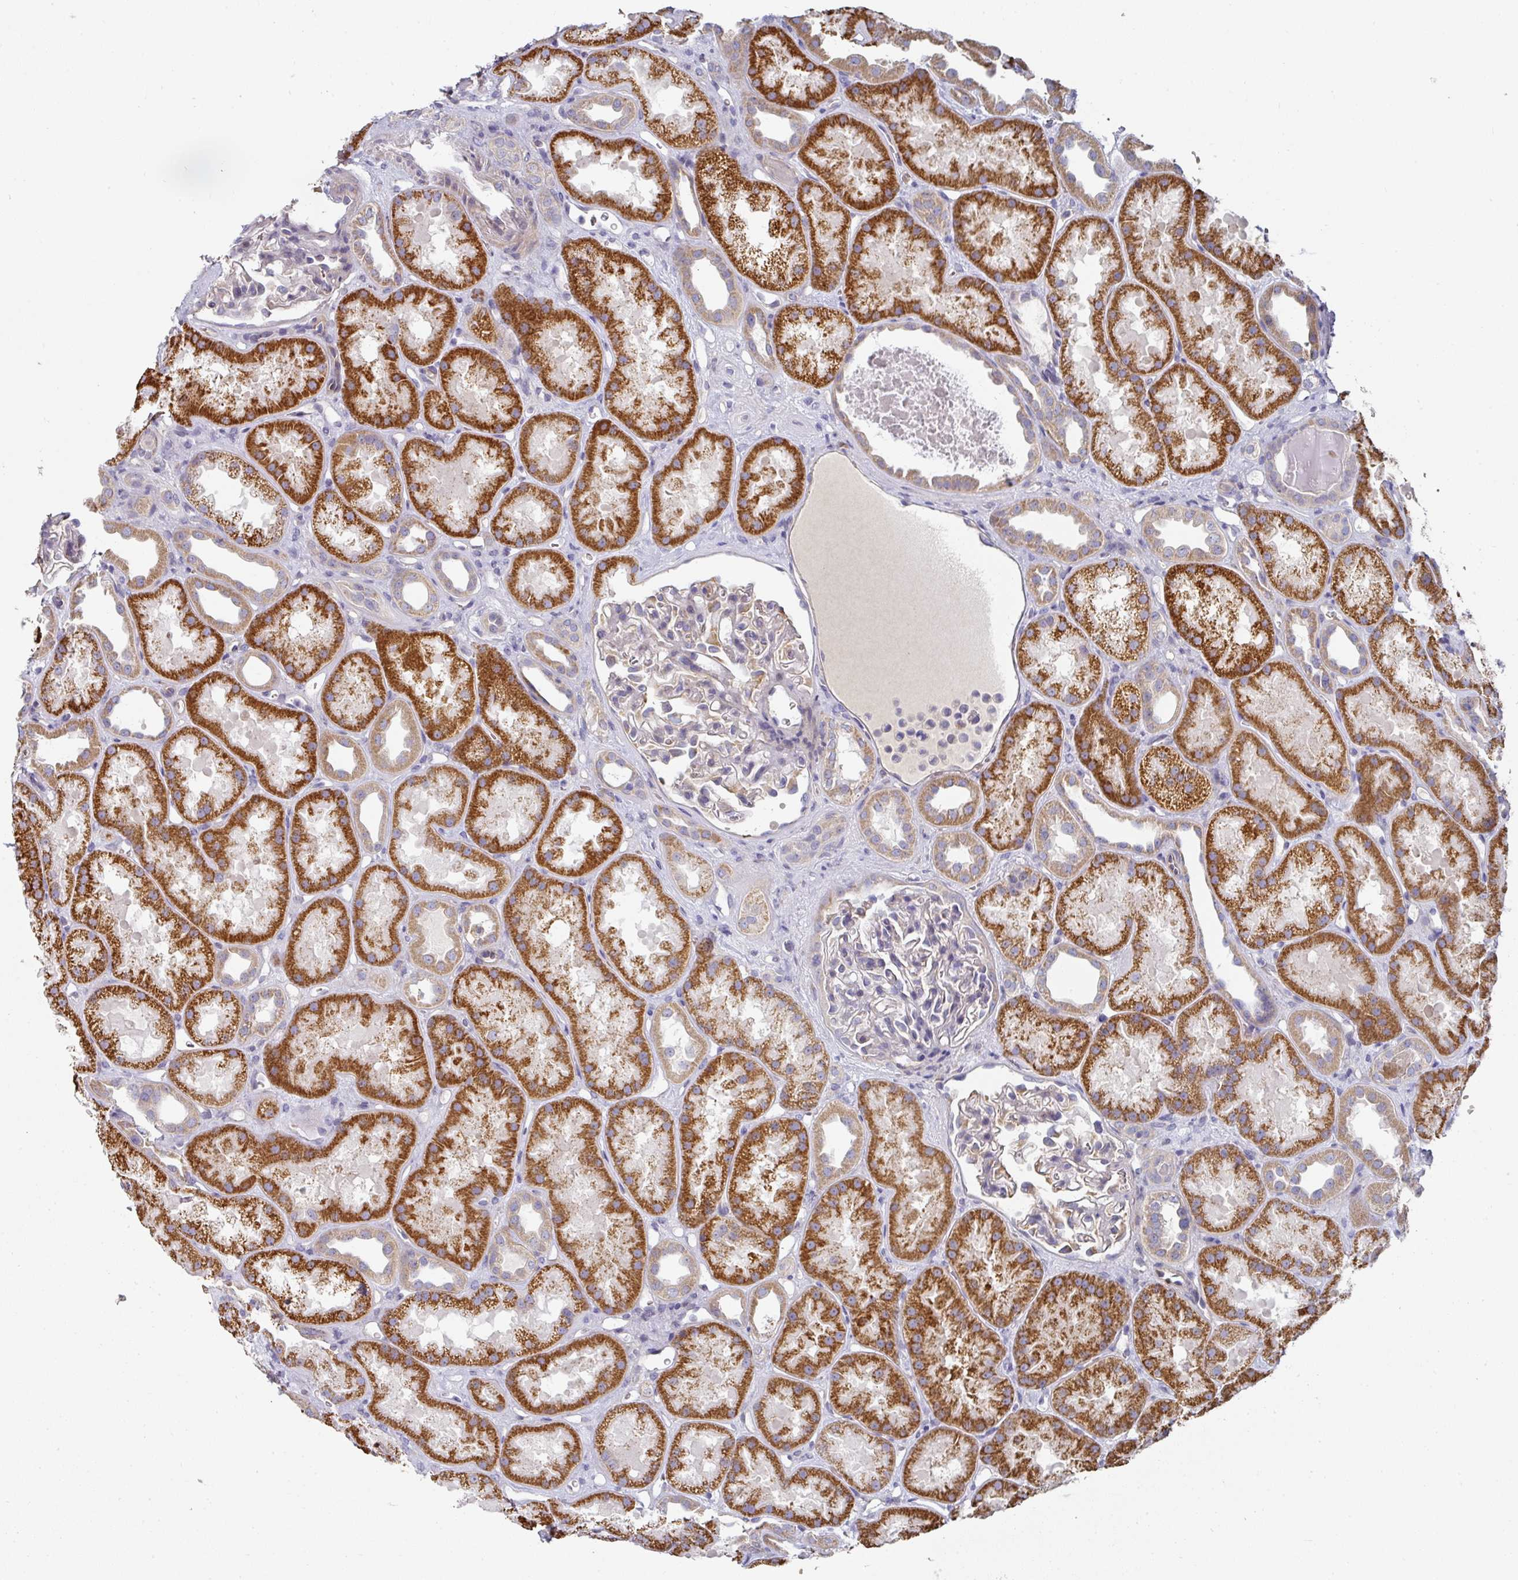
{"staining": {"intensity": "negative", "quantity": "none", "location": "none"}, "tissue": "kidney", "cell_type": "Cells in glomeruli", "image_type": "normal", "snomed": [{"axis": "morphology", "description": "Normal tissue, NOS"}, {"axis": "topography", "description": "Kidney"}], "caption": "DAB (3,3'-diaminobenzidine) immunohistochemical staining of unremarkable human kidney reveals no significant expression in cells in glomeruli.", "gene": "PYROXD2", "patient": {"sex": "male", "age": 61}}